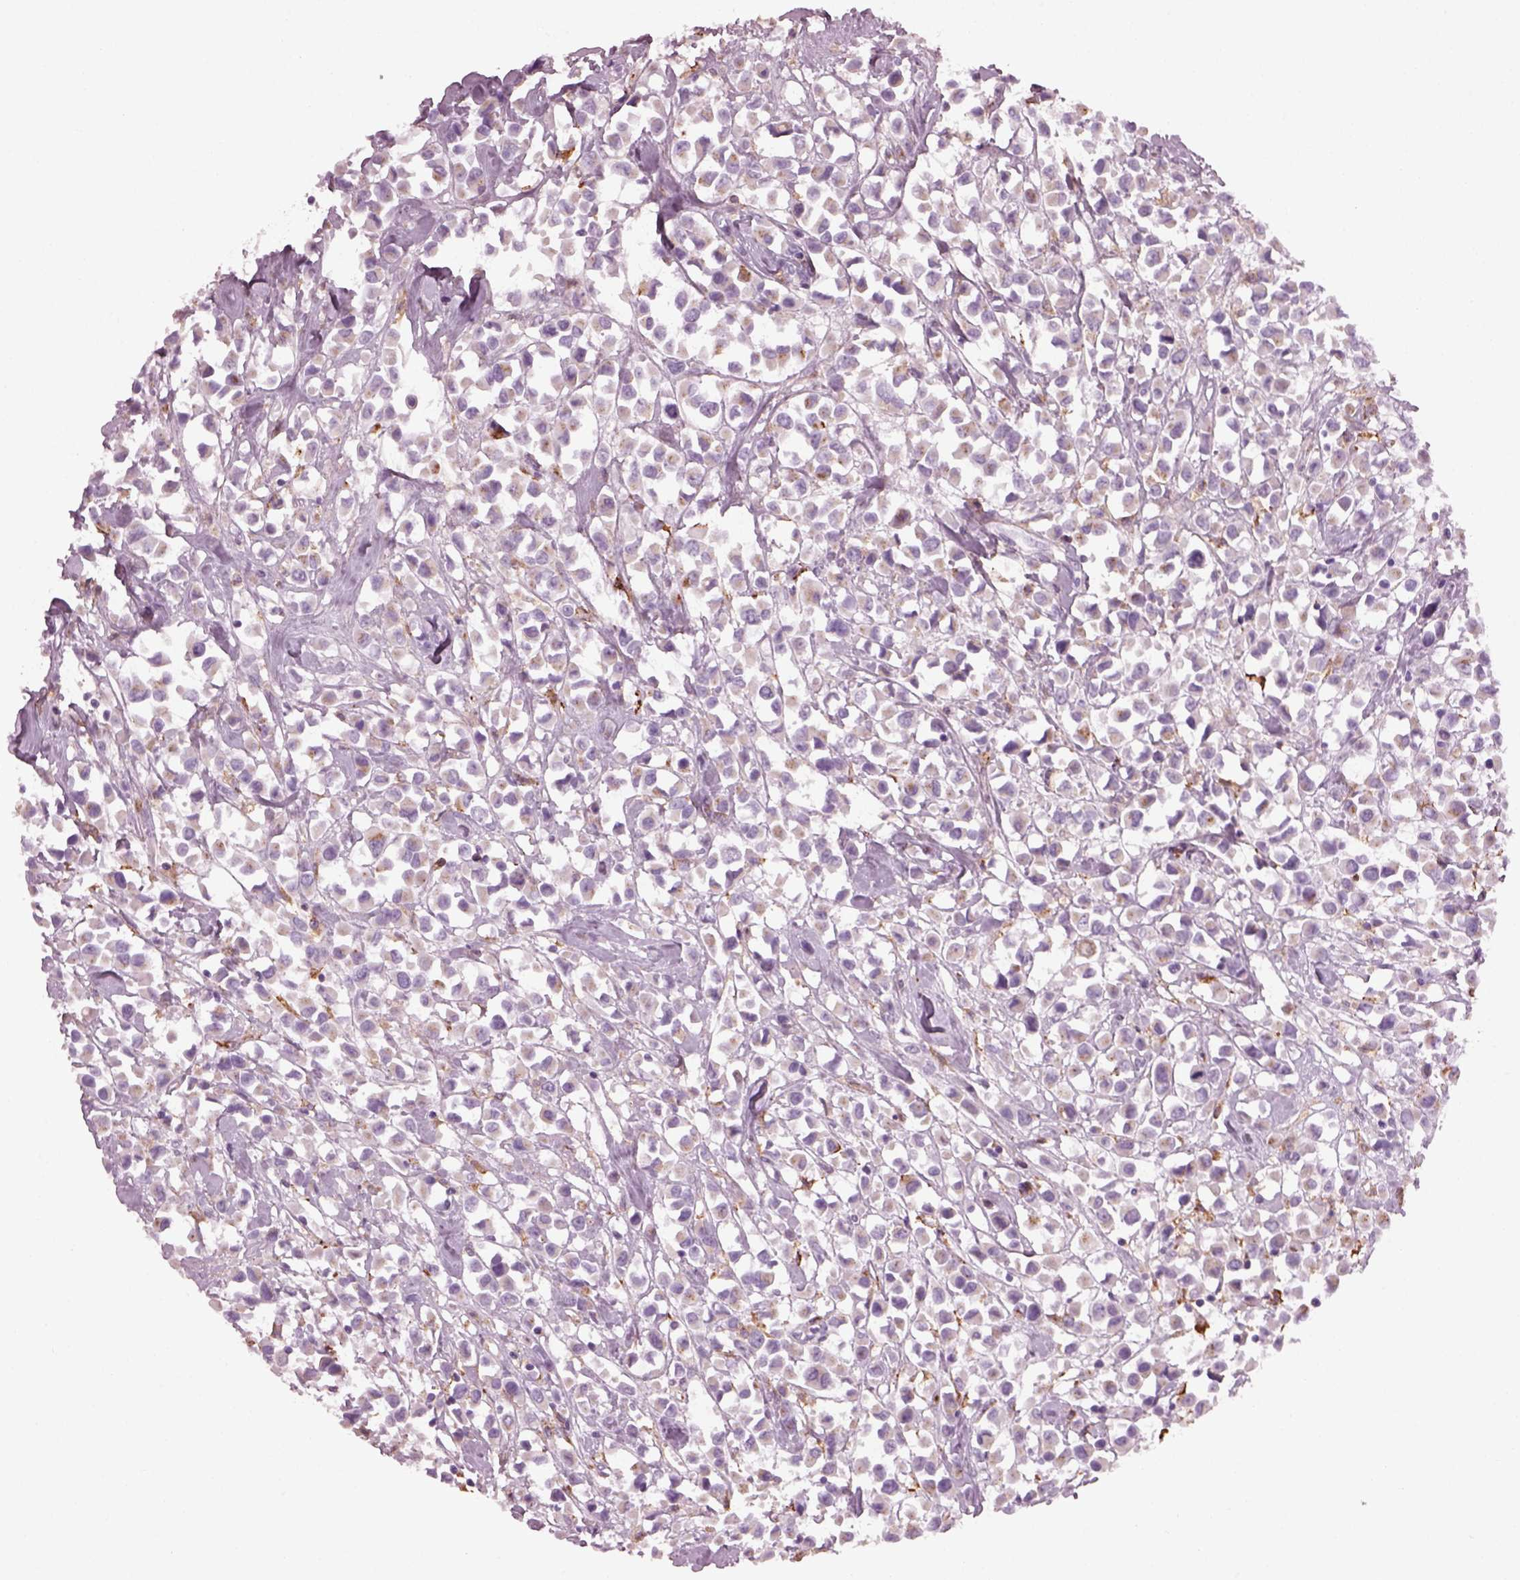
{"staining": {"intensity": "moderate", "quantity": "<25%", "location": "cytoplasmic/membranous"}, "tissue": "breast cancer", "cell_type": "Tumor cells", "image_type": "cancer", "snomed": [{"axis": "morphology", "description": "Duct carcinoma"}, {"axis": "topography", "description": "Breast"}], "caption": "Brown immunohistochemical staining in breast cancer (infiltrating ductal carcinoma) demonstrates moderate cytoplasmic/membranous expression in approximately <25% of tumor cells. Immunohistochemistry stains the protein of interest in brown and the nuclei are stained blue.", "gene": "TMEM231", "patient": {"sex": "female", "age": 61}}